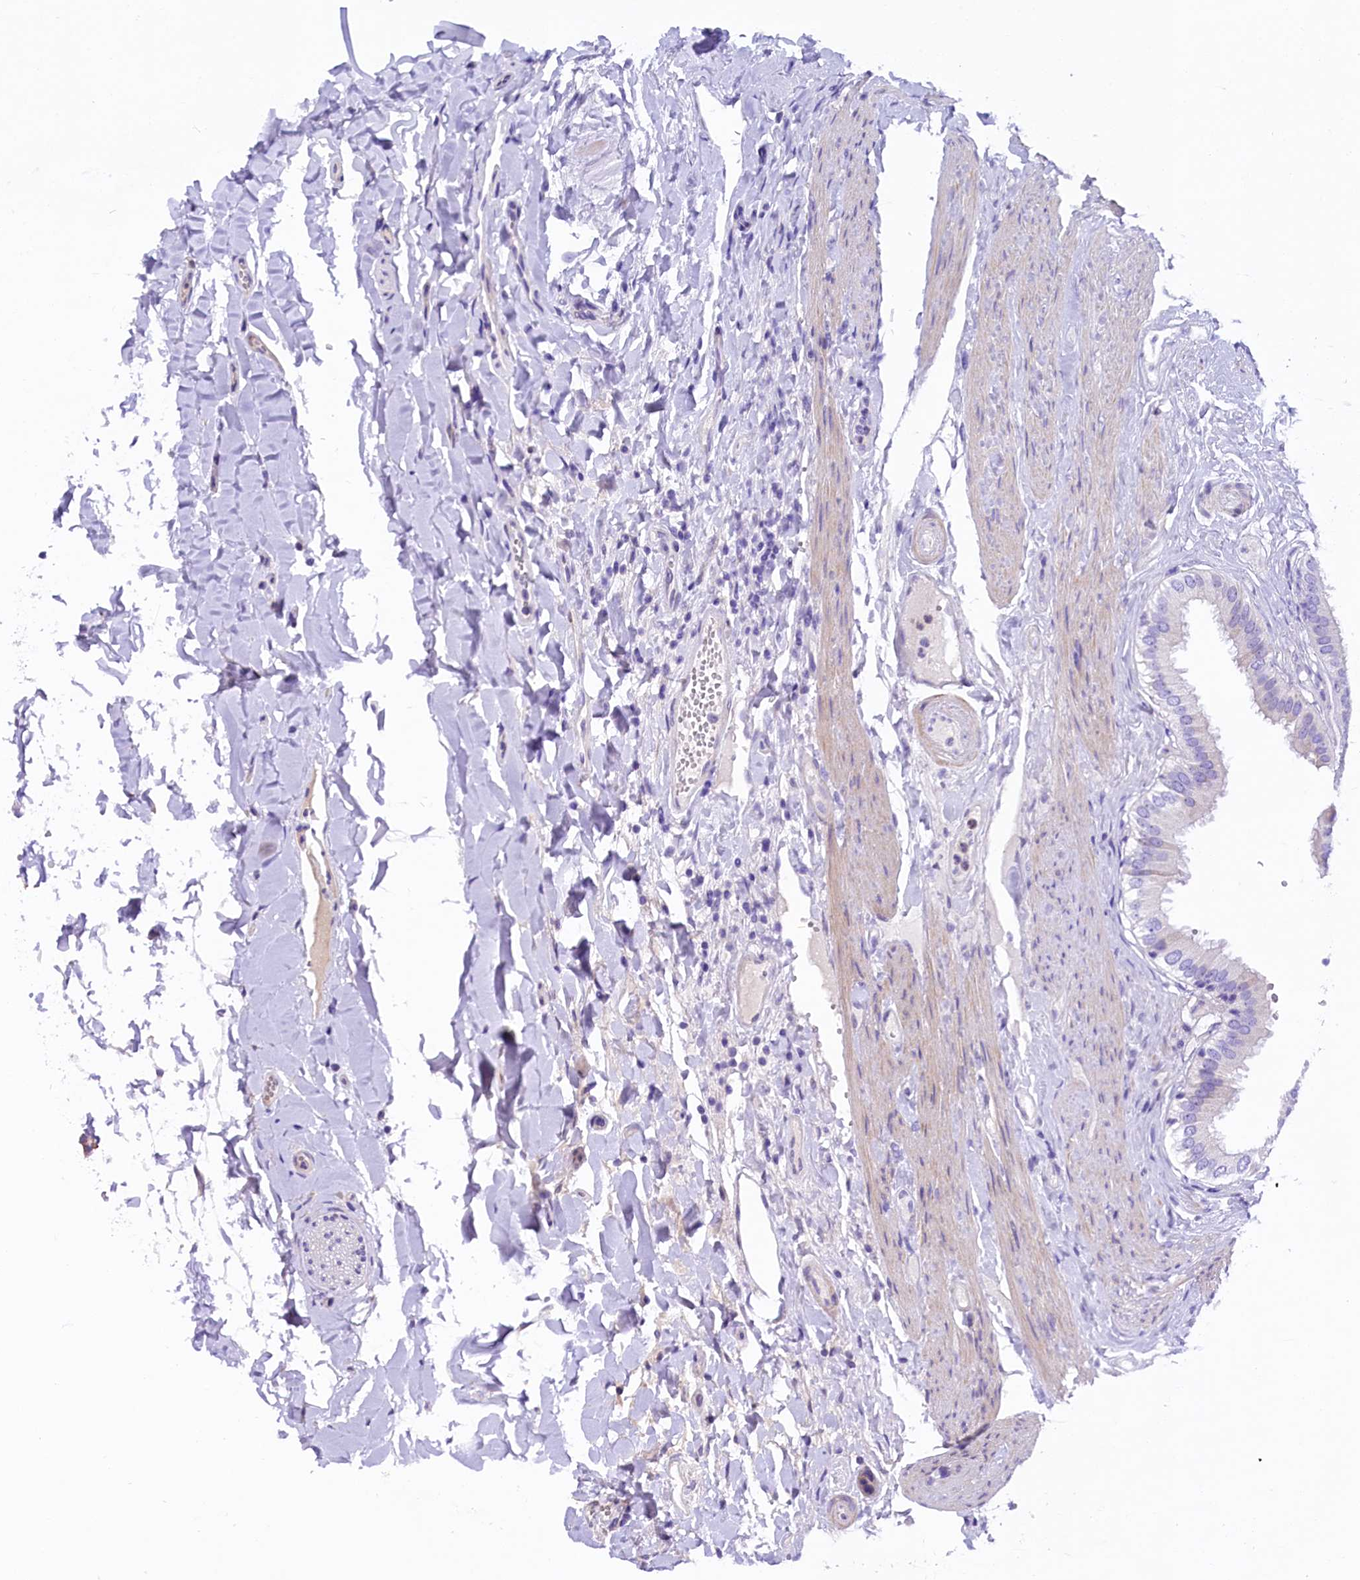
{"staining": {"intensity": "negative", "quantity": "none", "location": "none"}, "tissue": "gallbladder", "cell_type": "Glandular cells", "image_type": "normal", "snomed": [{"axis": "morphology", "description": "Normal tissue, NOS"}, {"axis": "topography", "description": "Gallbladder"}], "caption": "The histopathology image demonstrates no staining of glandular cells in unremarkable gallbladder. (Stains: DAB immunohistochemistry (IHC) with hematoxylin counter stain, Microscopy: brightfield microscopy at high magnification).", "gene": "CMTR2", "patient": {"sex": "female", "age": 61}}